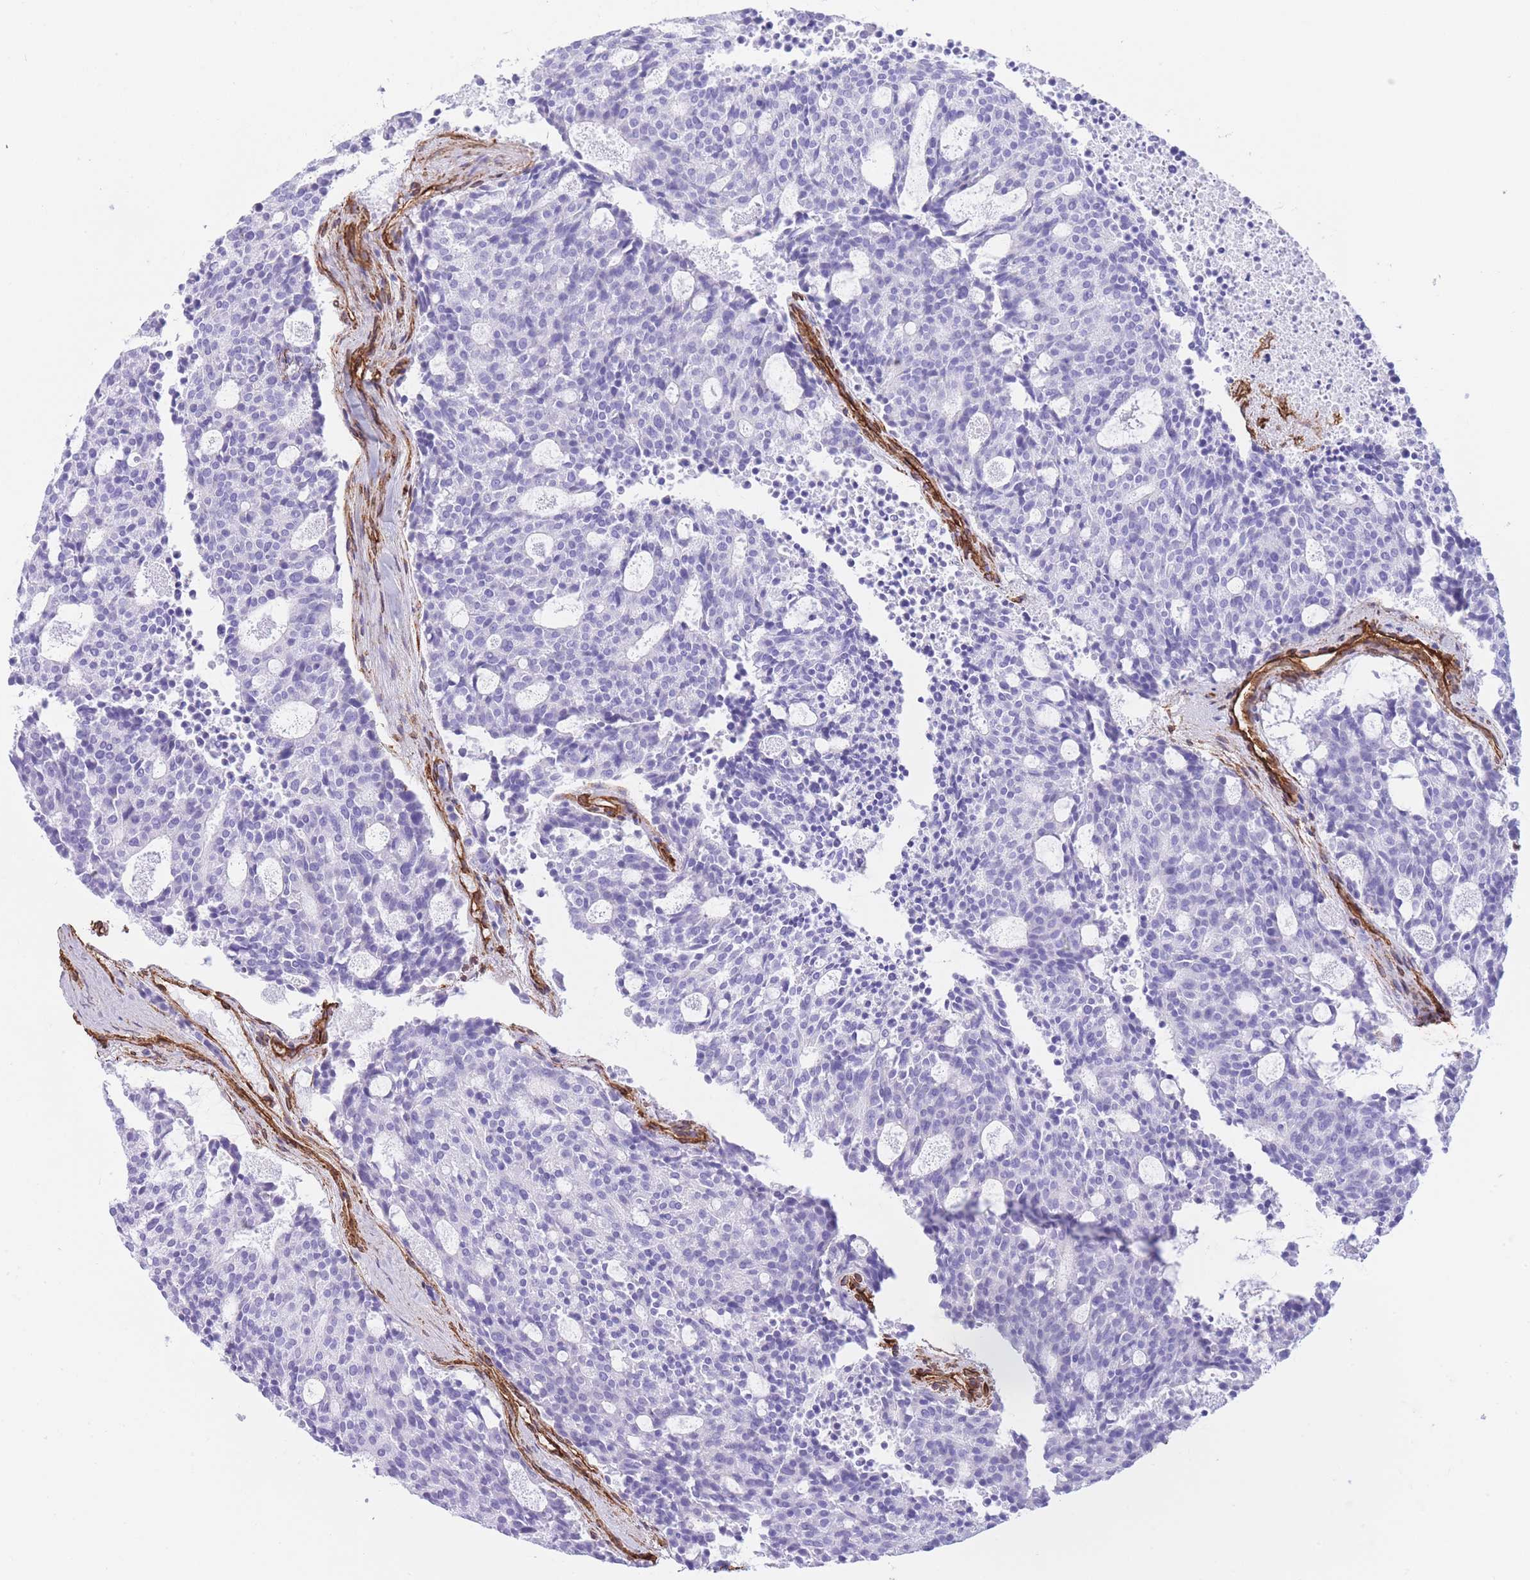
{"staining": {"intensity": "negative", "quantity": "none", "location": "none"}, "tissue": "carcinoid", "cell_type": "Tumor cells", "image_type": "cancer", "snomed": [{"axis": "morphology", "description": "Carcinoid, malignant, NOS"}, {"axis": "topography", "description": "Pancreas"}], "caption": "Histopathology image shows no protein expression in tumor cells of malignant carcinoid tissue.", "gene": "CAVIN1", "patient": {"sex": "female", "age": 54}}